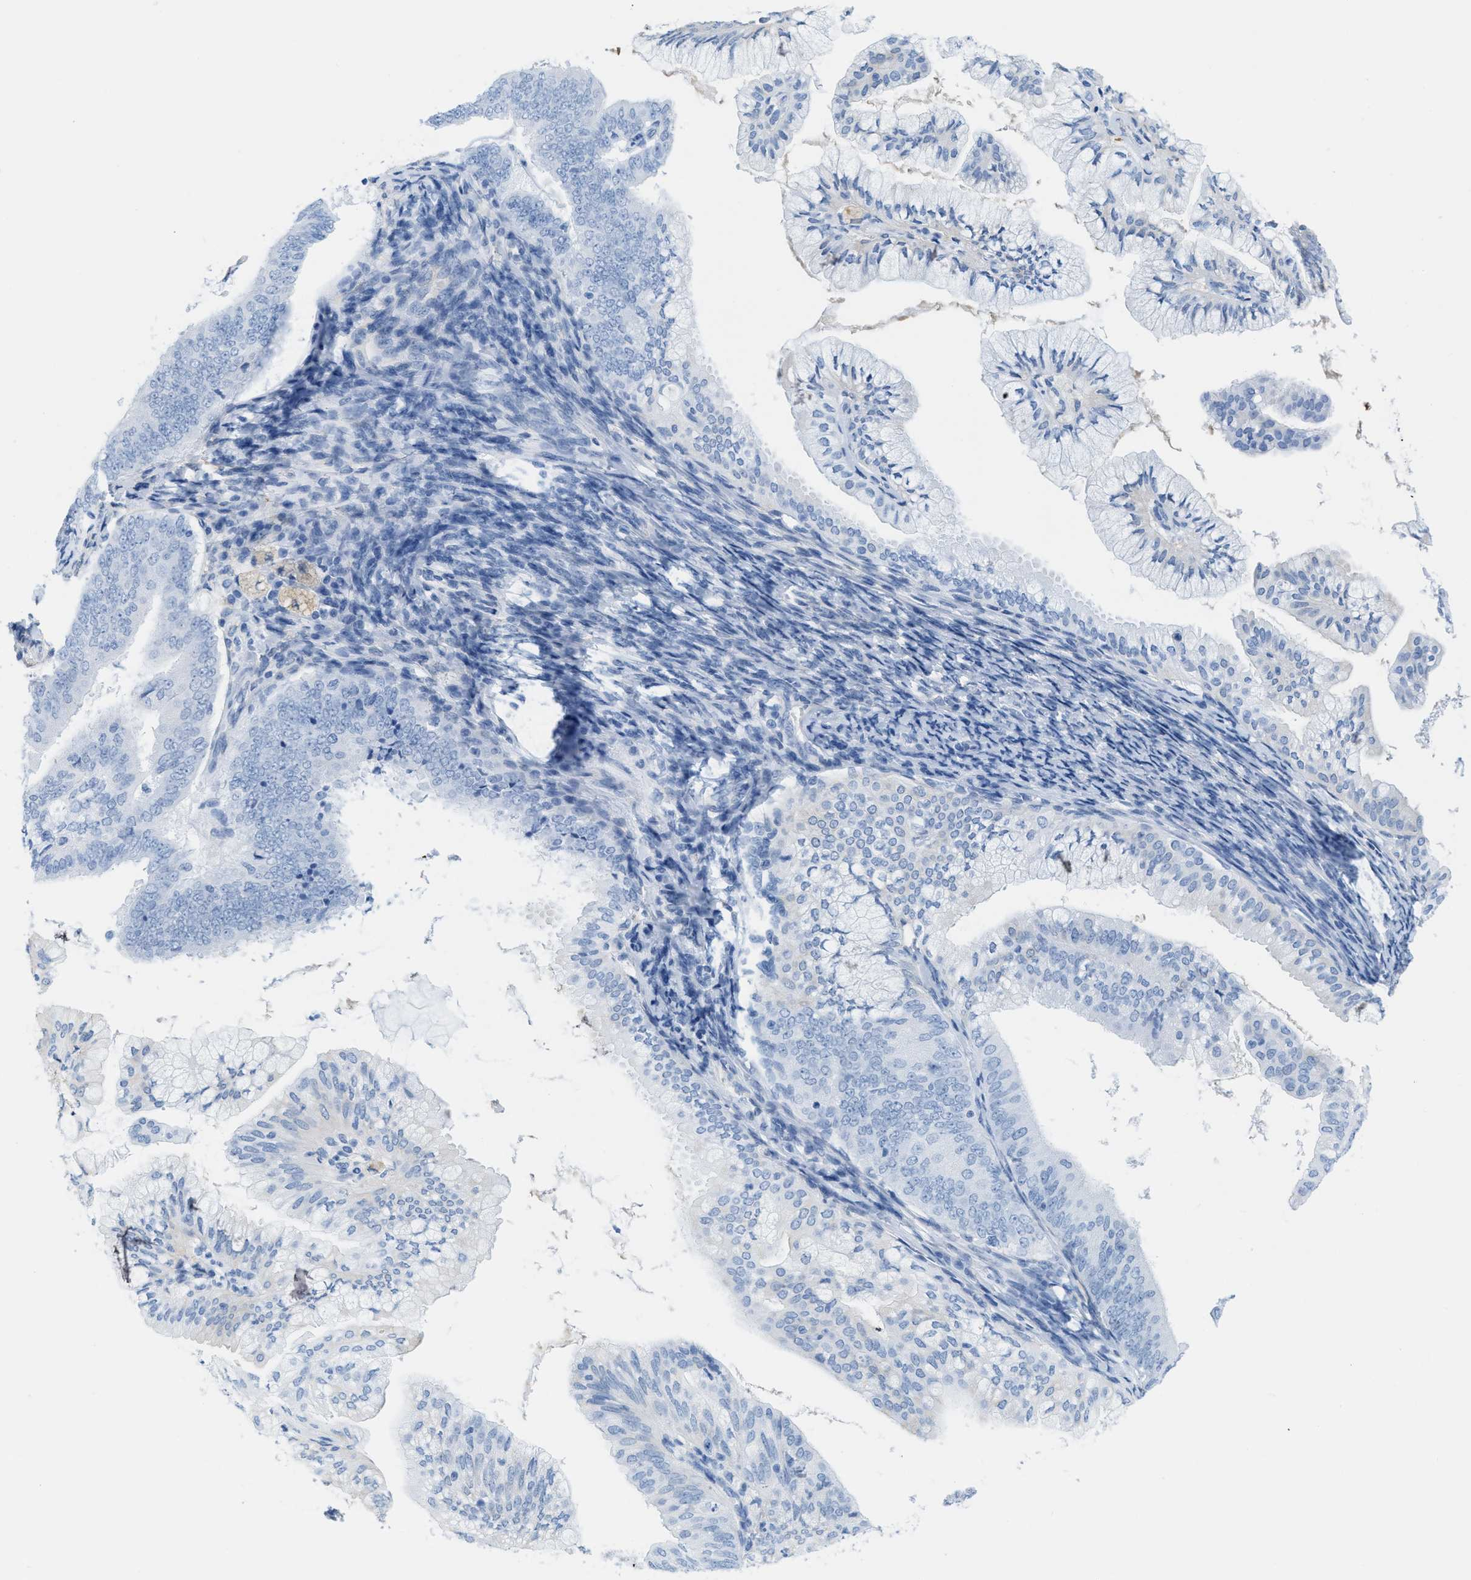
{"staining": {"intensity": "negative", "quantity": "none", "location": "none"}, "tissue": "endometrial cancer", "cell_type": "Tumor cells", "image_type": "cancer", "snomed": [{"axis": "morphology", "description": "Adenocarcinoma, NOS"}, {"axis": "topography", "description": "Endometrium"}], "caption": "Photomicrograph shows no significant protein staining in tumor cells of endometrial adenocarcinoma. (DAB immunohistochemistry visualized using brightfield microscopy, high magnification).", "gene": "ASGR1", "patient": {"sex": "female", "age": 63}}